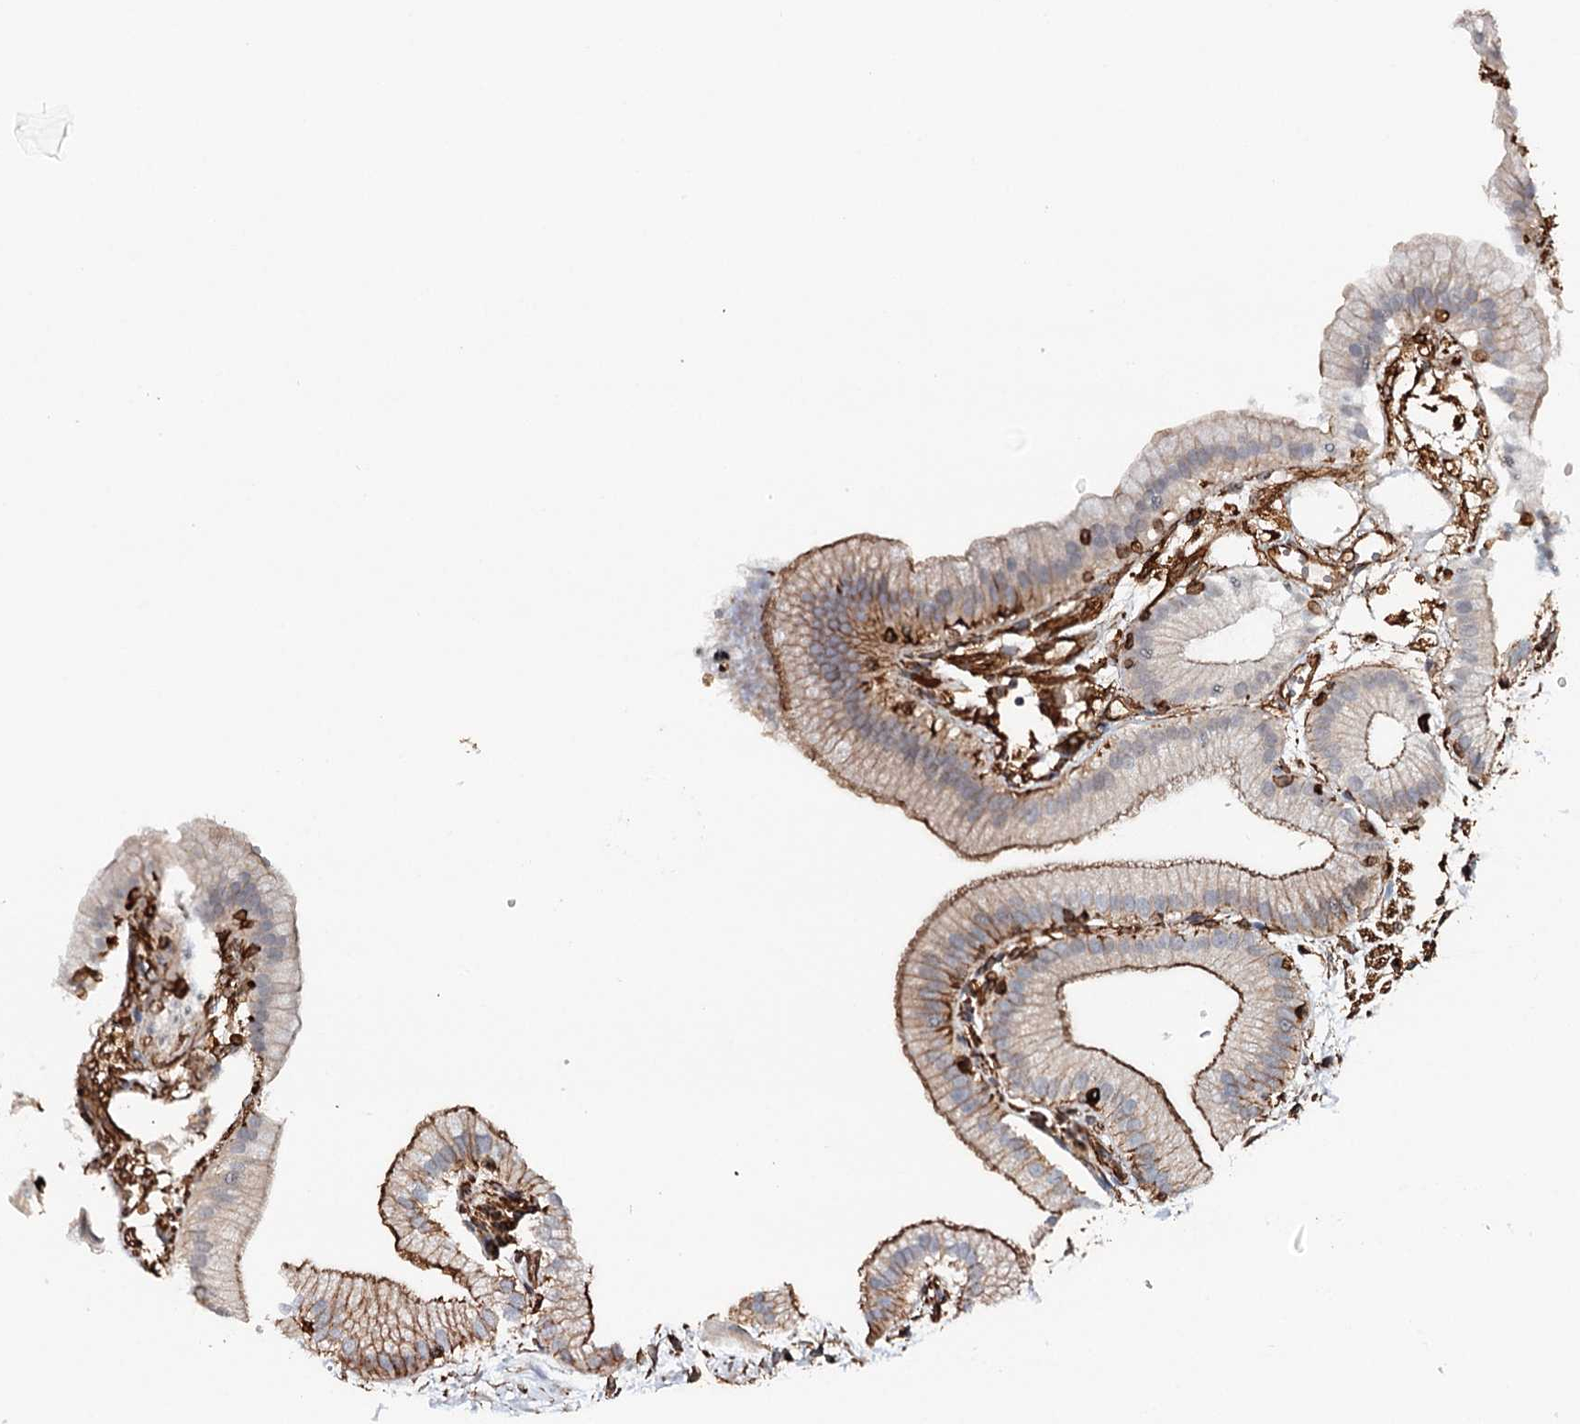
{"staining": {"intensity": "strong", "quantity": ">75%", "location": "cytoplasmic/membranous"}, "tissue": "gallbladder", "cell_type": "Glandular cells", "image_type": "normal", "snomed": [{"axis": "morphology", "description": "Normal tissue, NOS"}, {"axis": "topography", "description": "Gallbladder"}], "caption": "Protein analysis of normal gallbladder displays strong cytoplasmic/membranous staining in approximately >75% of glandular cells. (Brightfield microscopy of DAB IHC at high magnification).", "gene": "SYNPO", "patient": {"sex": "male", "age": 55}}